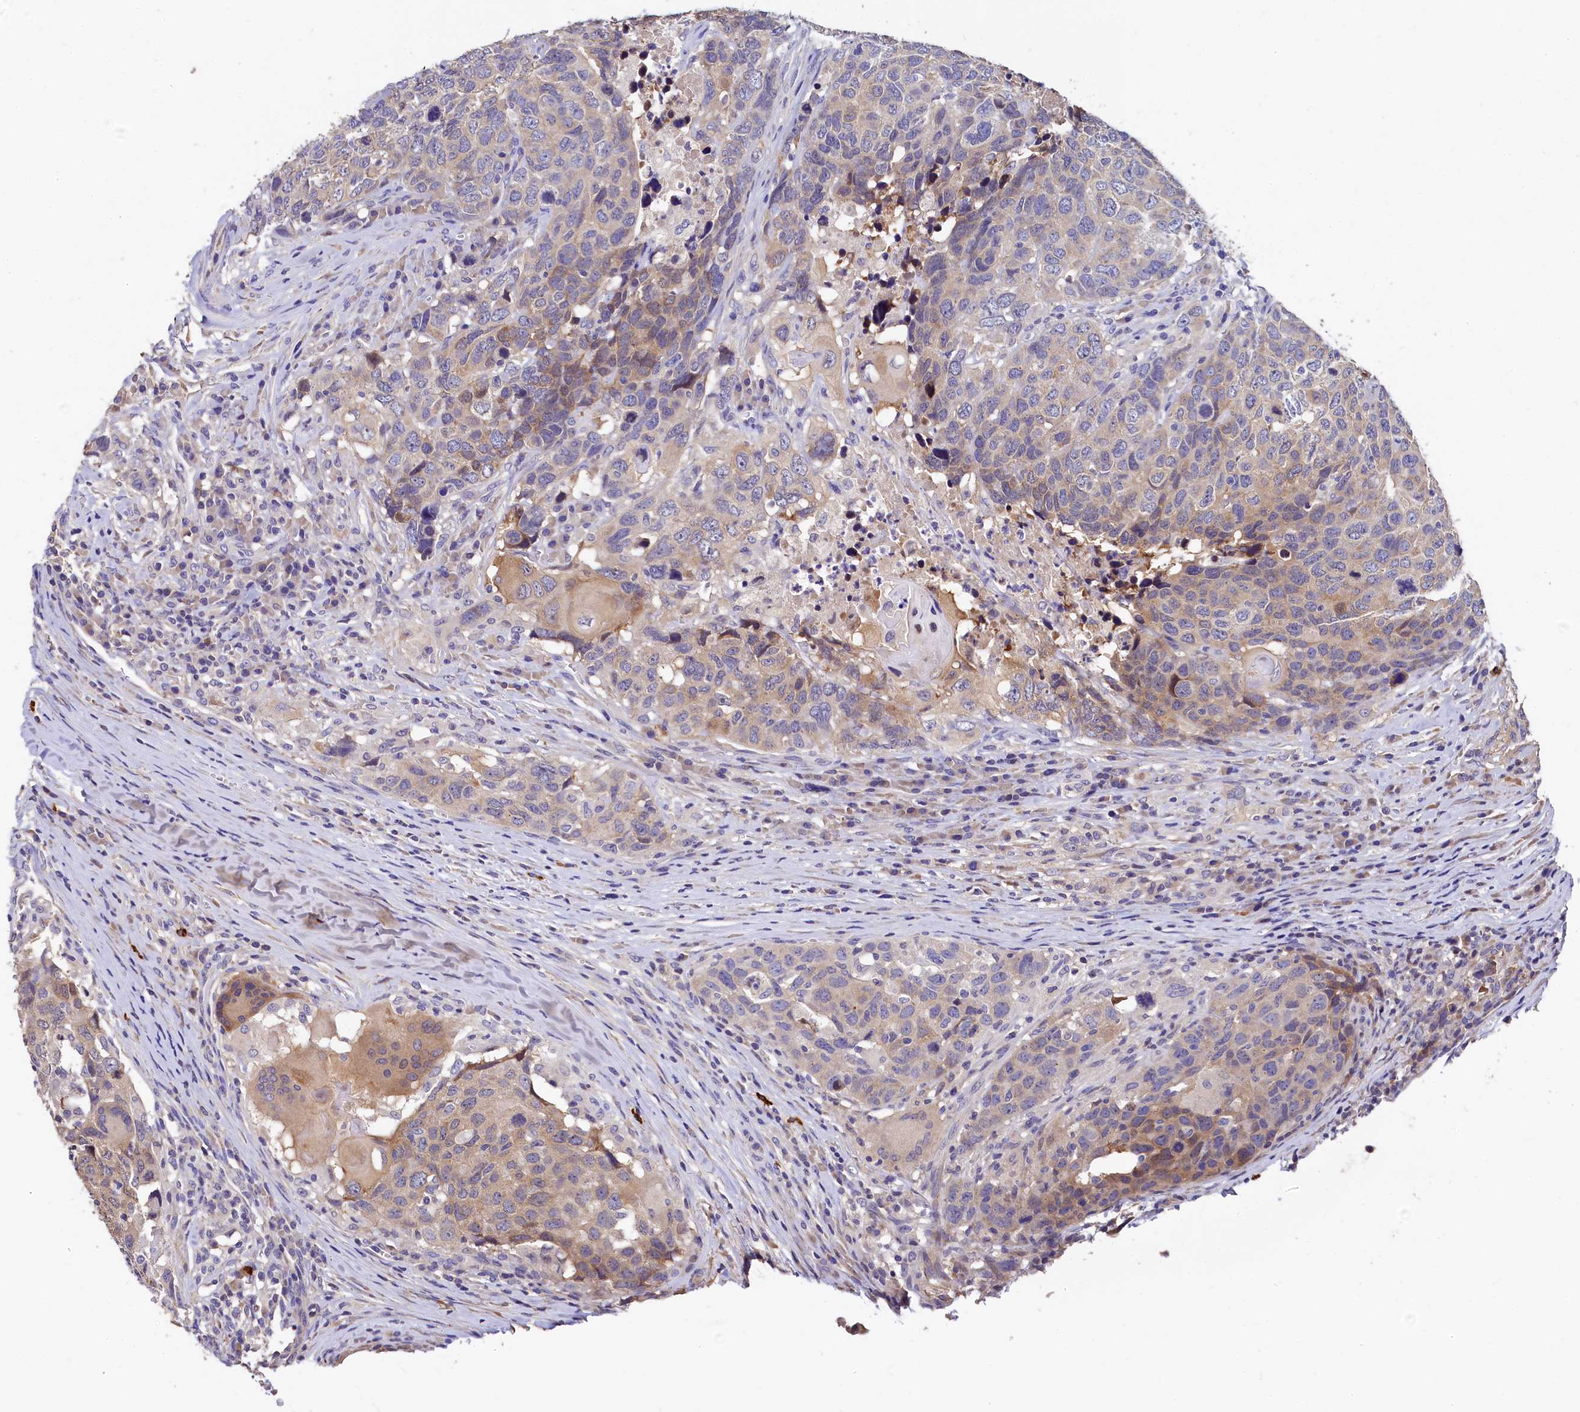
{"staining": {"intensity": "weak", "quantity": "25%-75%", "location": "cytoplasmic/membranous"}, "tissue": "head and neck cancer", "cell_type": "Tumor cells", "image_type": "cancer", "snomed": [{"axis": "morphology", "description": "Squamous cell carcinoma, NOS"}, {"axis": "topography", "description": "Head-Neck"}], "caption": "A brown stain labels weak cytoplasmic/membranous positivity of a protein in squamous cell carcinoma (head and neck) tumor cells.", "gene": "EPS8L2", "patient": {"sex": "male", "age": 66}}